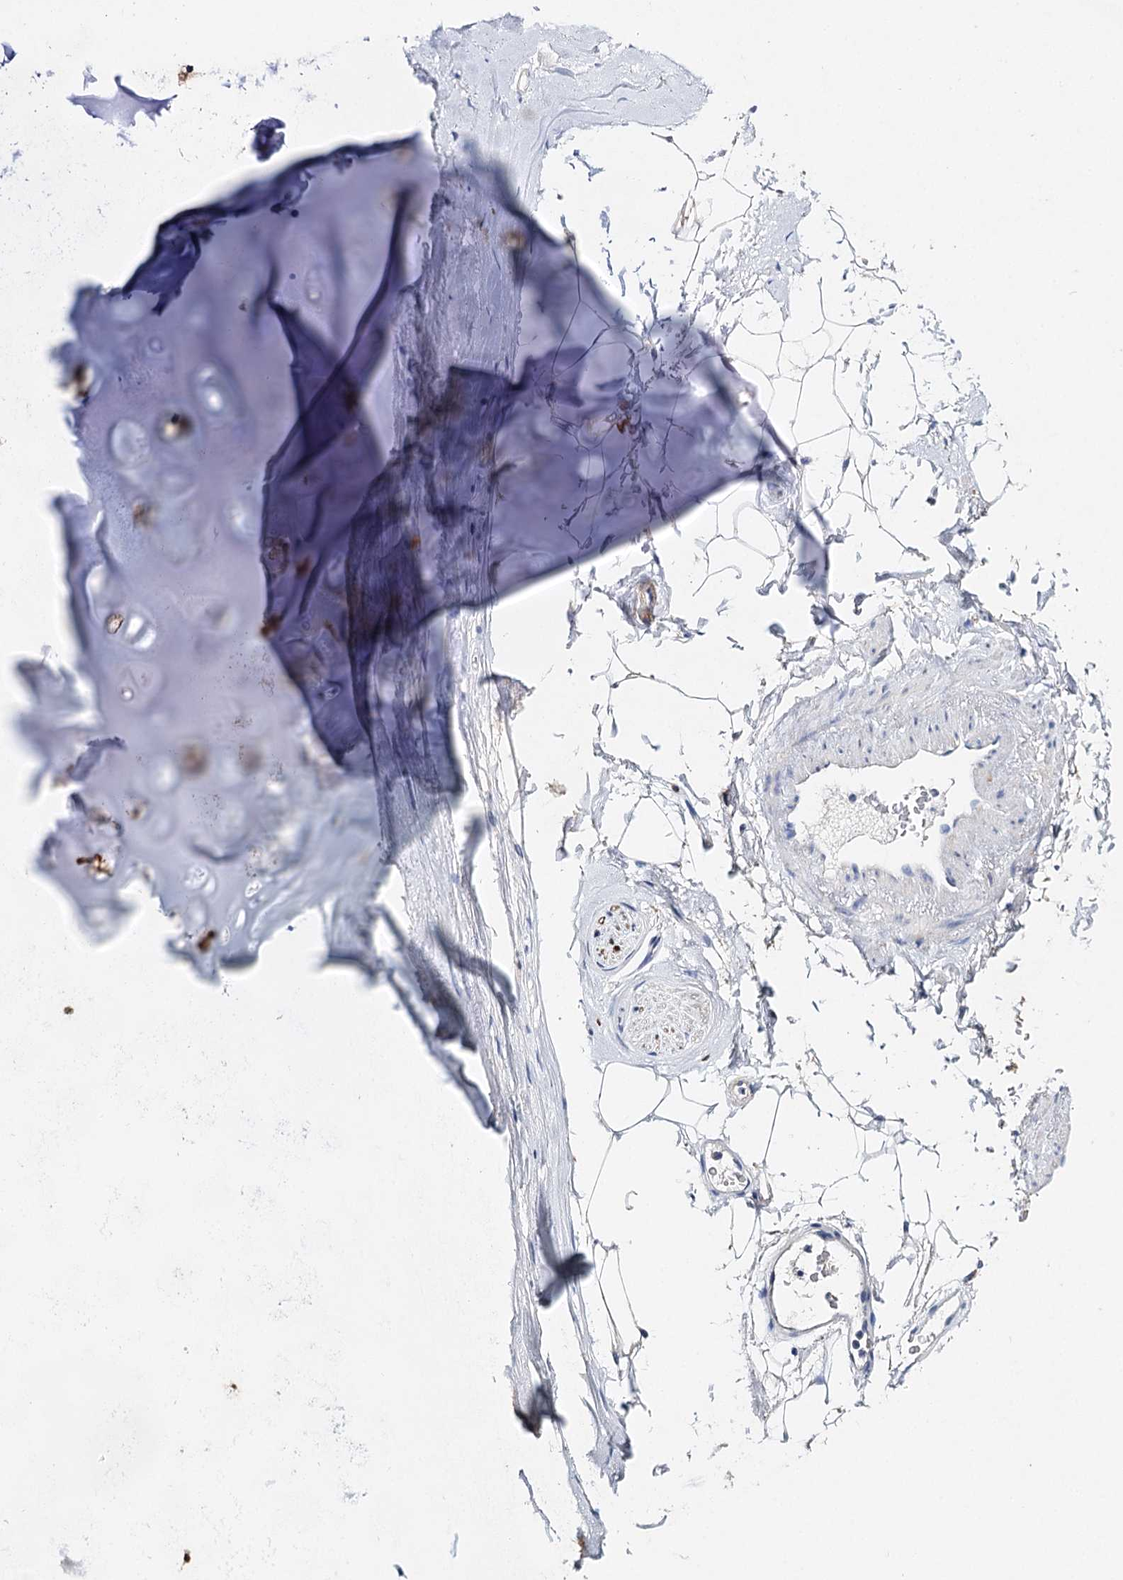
{"staining": {"intensity": "negative", "quantity": "none", "location": "none"}, "tissue": "adipose tissue", "cell_type": "Adipocytes", "image_type": "normal", "snomed": [{"axis": "morphology", "description": "Normal tissue, NOS"}, {"axis": "topography", "description": "Cartilage tissue"}, {"axis": "topography", "description": "Bronchus"}], "caption": "DAB (3,3'-diaminobenzidine) immunohistochemical staining of unremarkable human adipose tissue demonstrates no significant expression in adipocytes.", "gene": "CFAP46", "patient": {"sex": "female", "age": 73}}